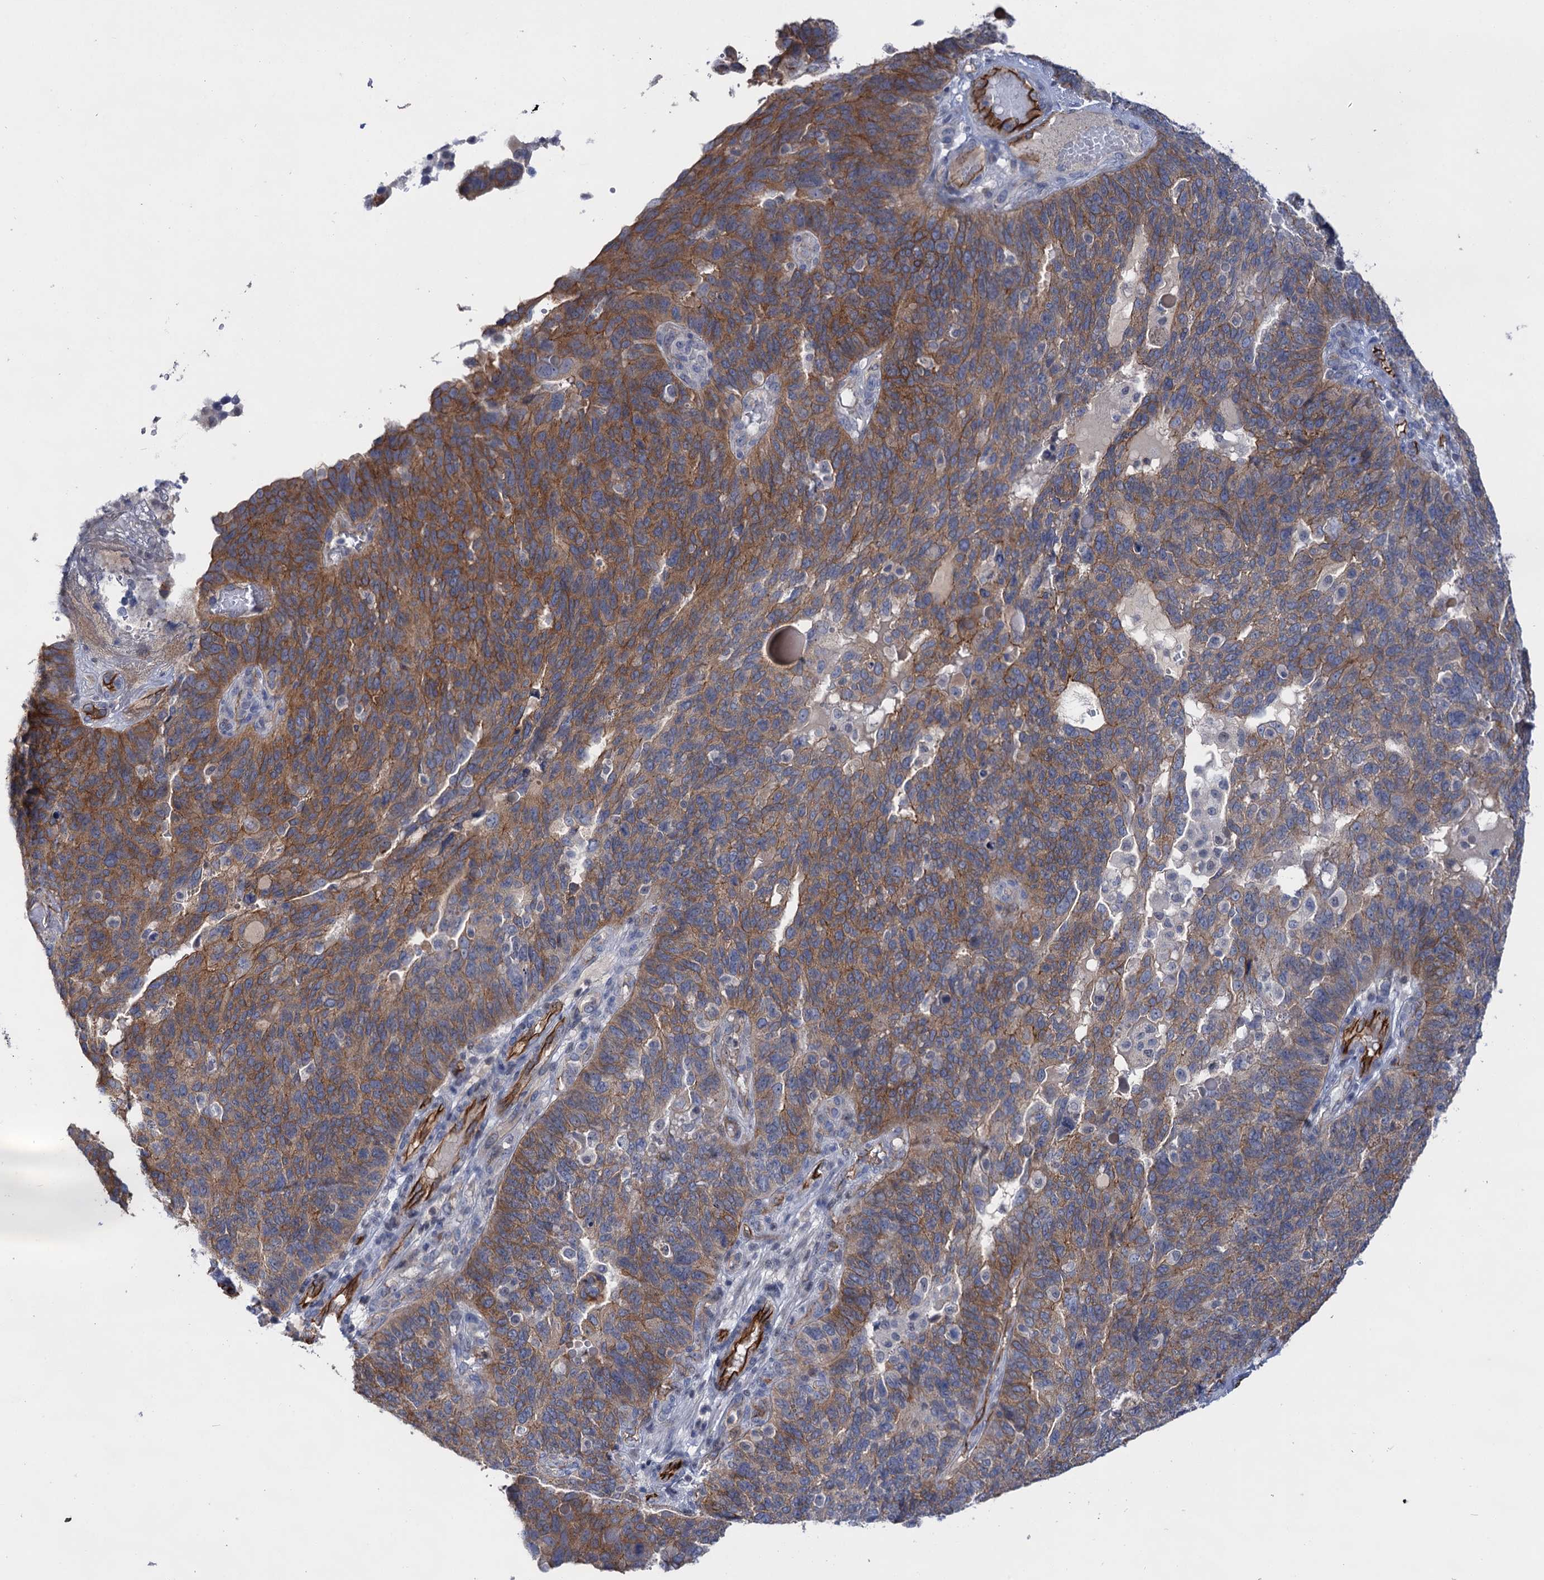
{"staining": {"intensity": "moderate", "quantity": ">75%", "location": "cytoplasmic/membranous"}, "tissue": "endometrial cancer", "cell_type": "Tumor cells", "image_type": "cancer", "snomed": [{"axis": "morphology", "description": "Adenocarcinoma, NOS"}, {"axis": "topography", "description": "Endometrium"}], "caption": "Protein staining shows moderate cytoplasmic/membranous staining in about >75% of tumor cells in adenocarcinoma (endometrial). The staining is performed using DAB brown chromogen to label protein expression. The nuclei are counter-stained blue using hematoxylin.", "gene": "ABLIM1", "patient": {"sex": "female", "age": 66}}